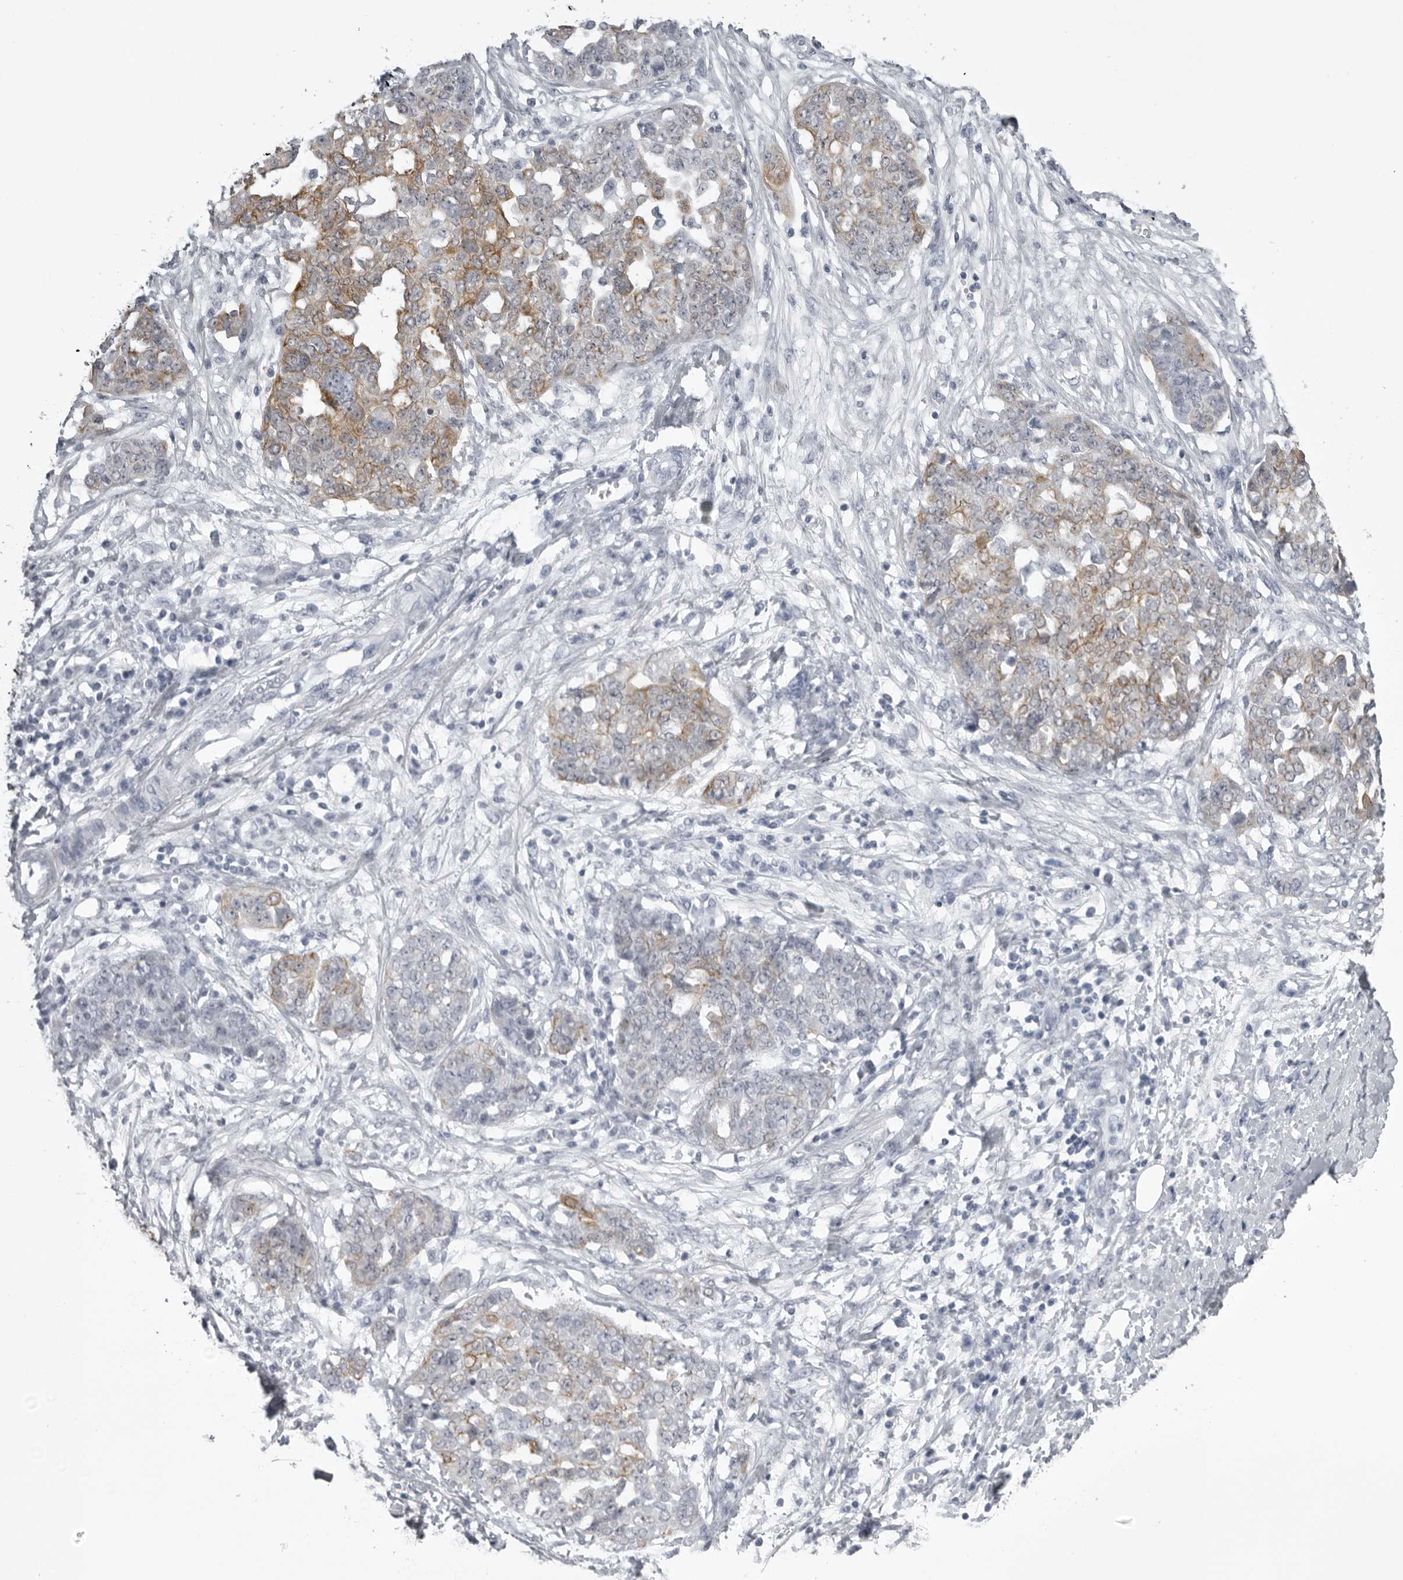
{"staining": {"intensity": "moderate", "quantity": "25%-75%", "location": "cytoplasmic/membranous"}, "tissue": "ovarian cancer", "cell_type": "Tumor cells", "image_type": "cancer", "snomed": [{"axis": "morphology", "description": "Cystadenocarcinoma, serous, NOS"}, {"axis": "topography", "description": "Soft tissue"}, {"axis": "topography", "description": "Ovary"}], "caption": "A micrograph of human serous cystadenocarcinoma (ovarian) stained for a protein demonstrates moderate cytoplasmic/membranous brown staining in tumor cells.", "gene": "UROD", "patient": {"sex": "female", "age": 57}}